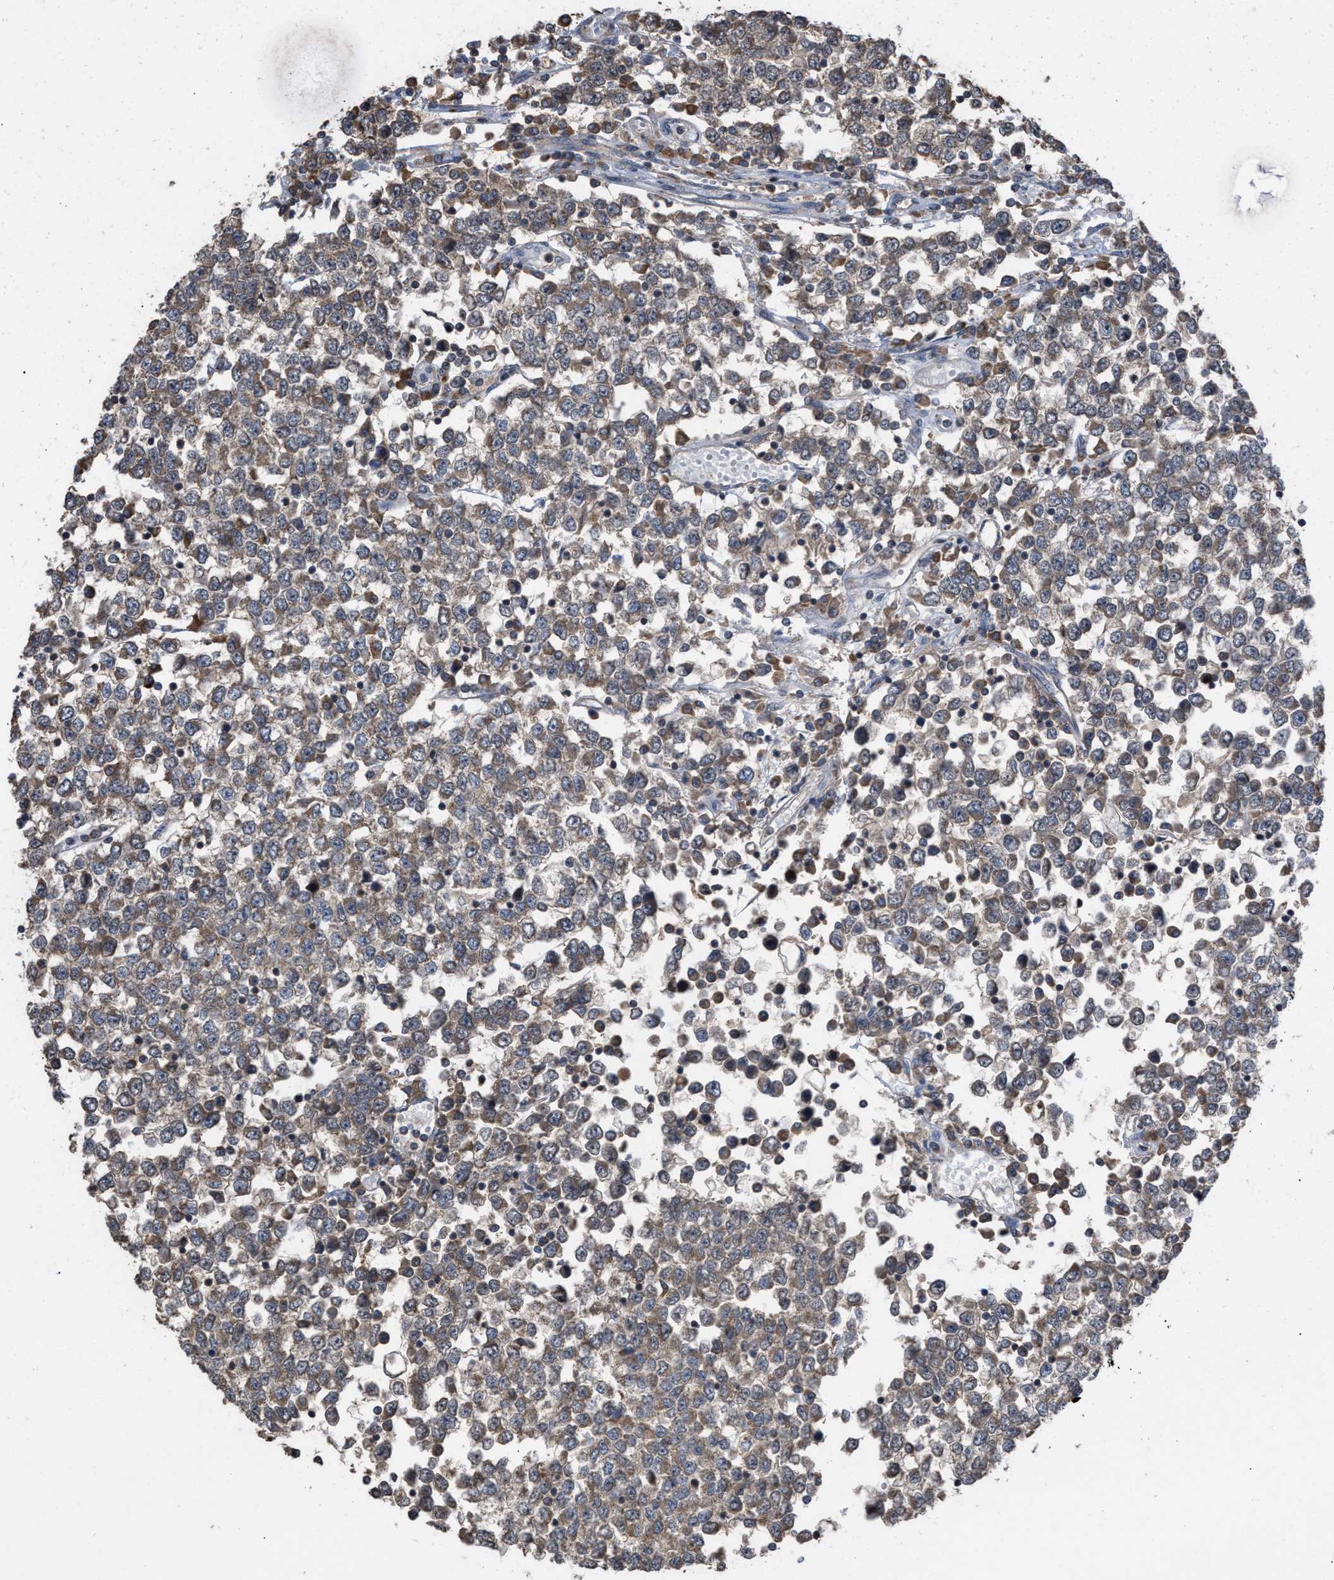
{"staining": {"intensity": "weak", "quantity": ">75%", "location": "cytoplasmic/membranous"}, "tissue": "testis cancer", "cell_type": "Tumor cells", "image_type": "cancer", "snomed": [{"axis": "morphology", "description": "Seminoma, NOS"}, {"axis": "topography", "description": "Testis"}], "caption": "Weak cytoplasmic/membranous positivity is appreciated in approximately >75% of tumor cells in testis seminoma.", "gene": "C9orf78", "patient": {"sex": "male", "age": 65}}